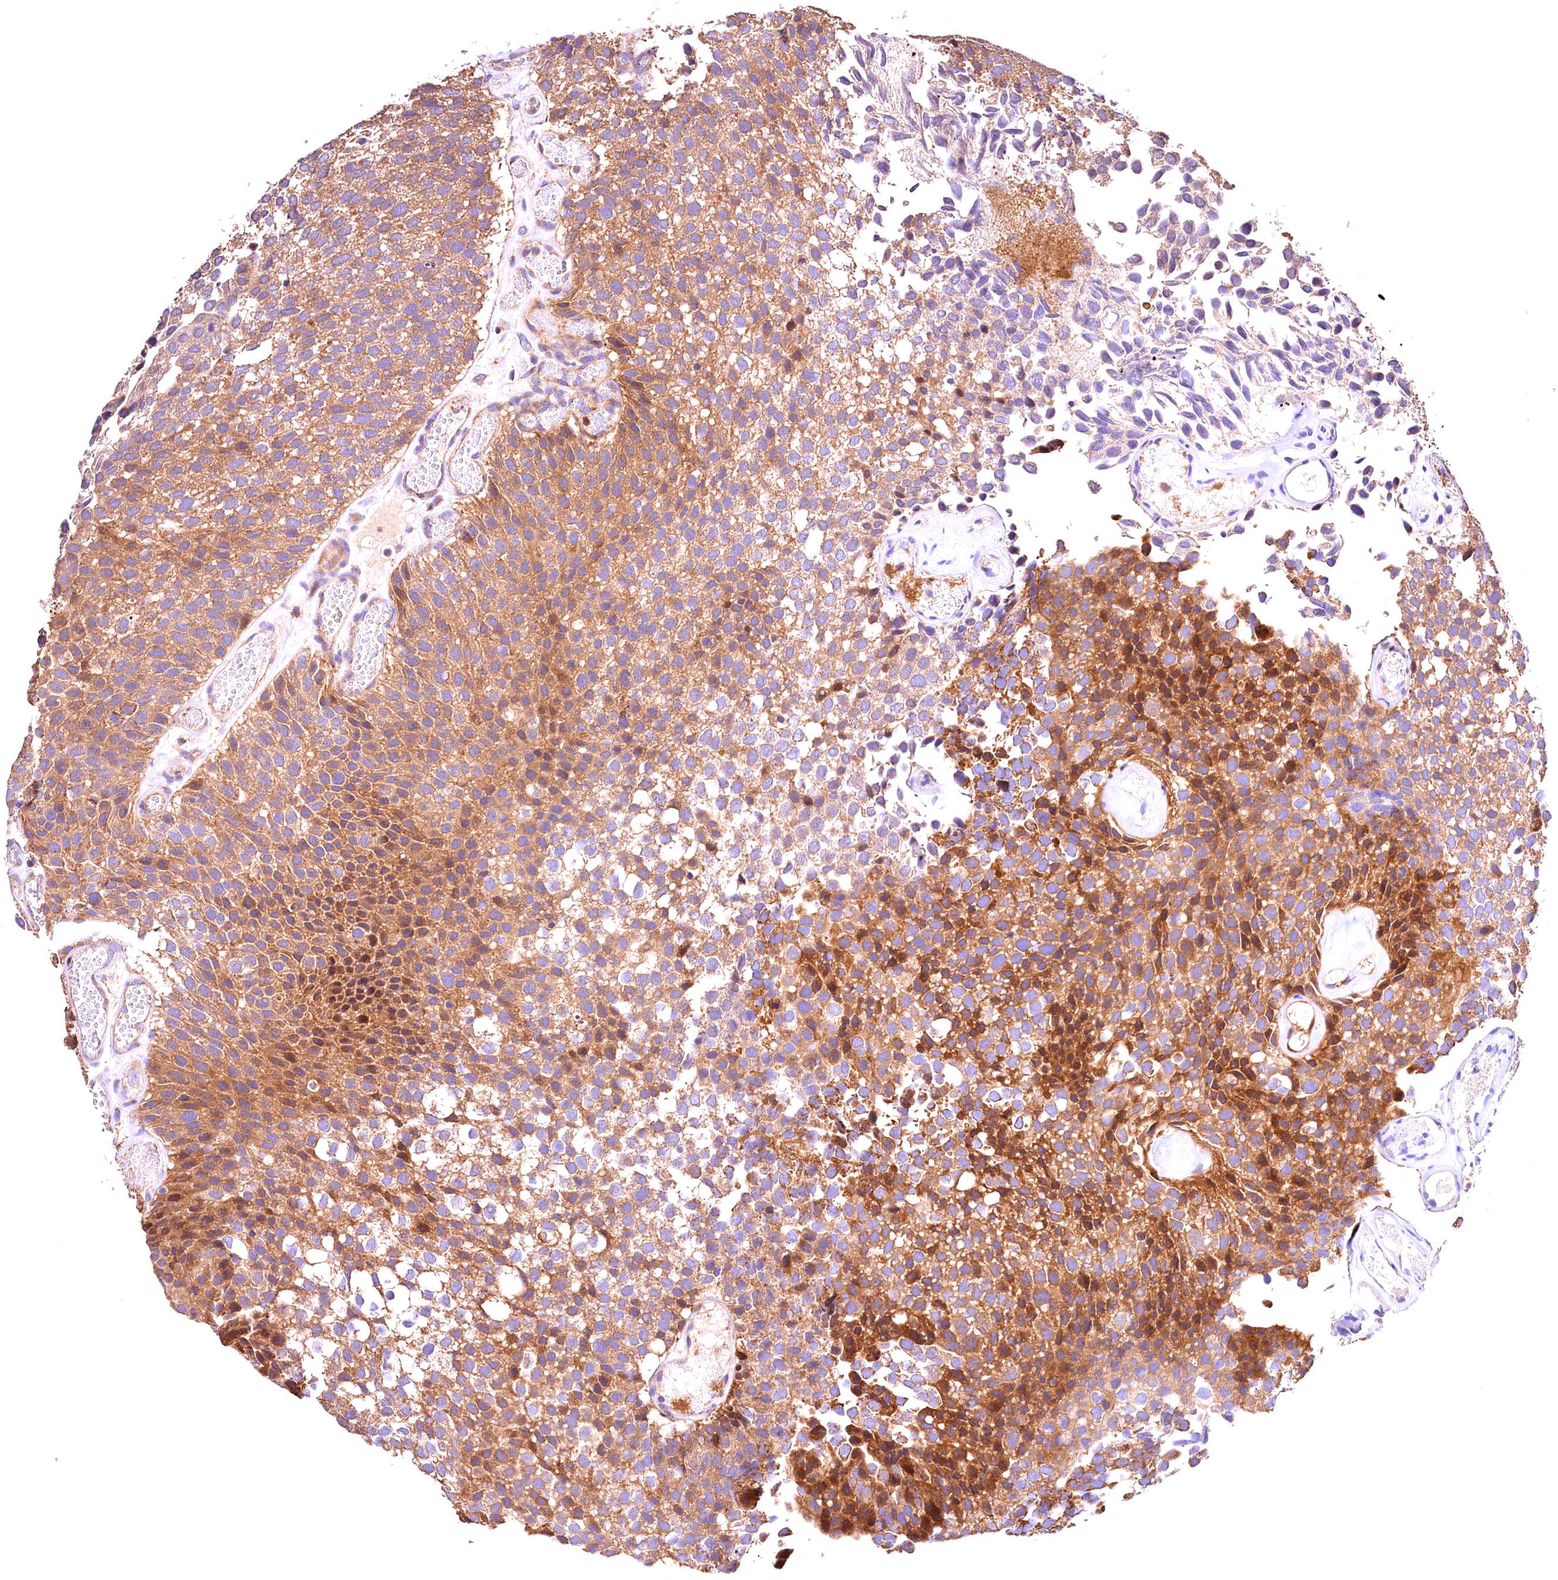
{"staining": {"intensity": "moderate", "quantity": ">75%", "location": "cytoplasmic/membranous"}, "tissue": "urothelial cancer", "cell_type": "Tumor cells", "image_type": "cancer", "snomed": [{"axis": "morphology", "description": "Urothelial carcinoma, Low grade"}, {"axis": "topography", "description": "Urinary bladder"}], "caption": "A brown stain shows moderate cytoplasmic/membranous expression of a protein in urothelial cancer tumor cells.", "gene": "KPTN", "patient": {"sex": "male", "age": 89}}